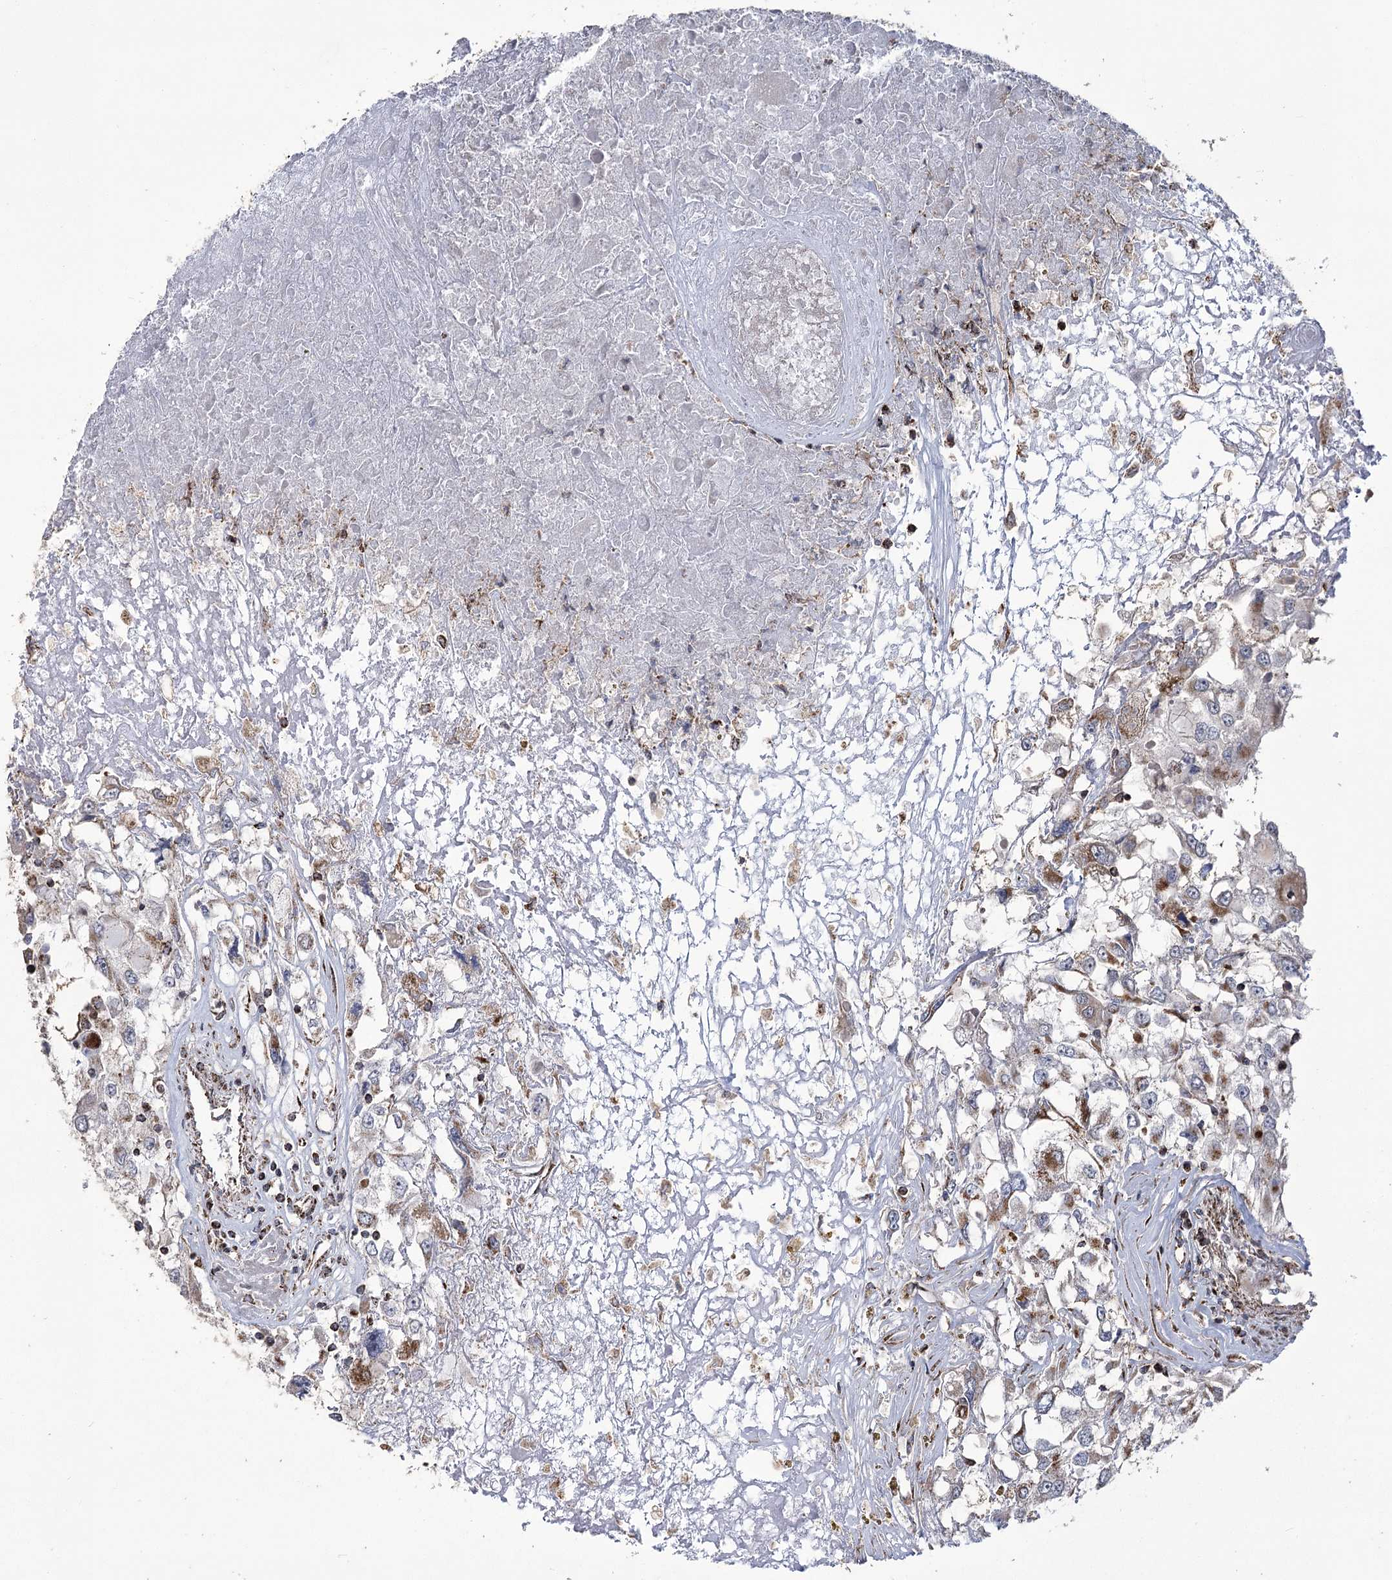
{"staining": {"intensity": "moderate", "quantity": "25%-75%", "location": "cytoplasmic/membranous"}, "tissue": "renal cancer", "cell_type": "Tumor cells", "image_type": "cancer", "snomed": [{"axis": "morphology", "description": "Adenocarcinoma, NOS"}, {"axis": "topography", "description": "Kidney"}], "caption": "DAB immunohistochemical staining of adenocarcinoma (renal) exhibits moderate cytoplasmic/membranous protein positivity in about 25%-75% of tumor cells. The staining was performed using DAB (3,3'-diaminobenzidine), with brown indicating positive protein expression. Nuclei are stained blue with hematoxylin.", "gene": "RANBP3L", "patient": {"sex": "female", "age": 52}}